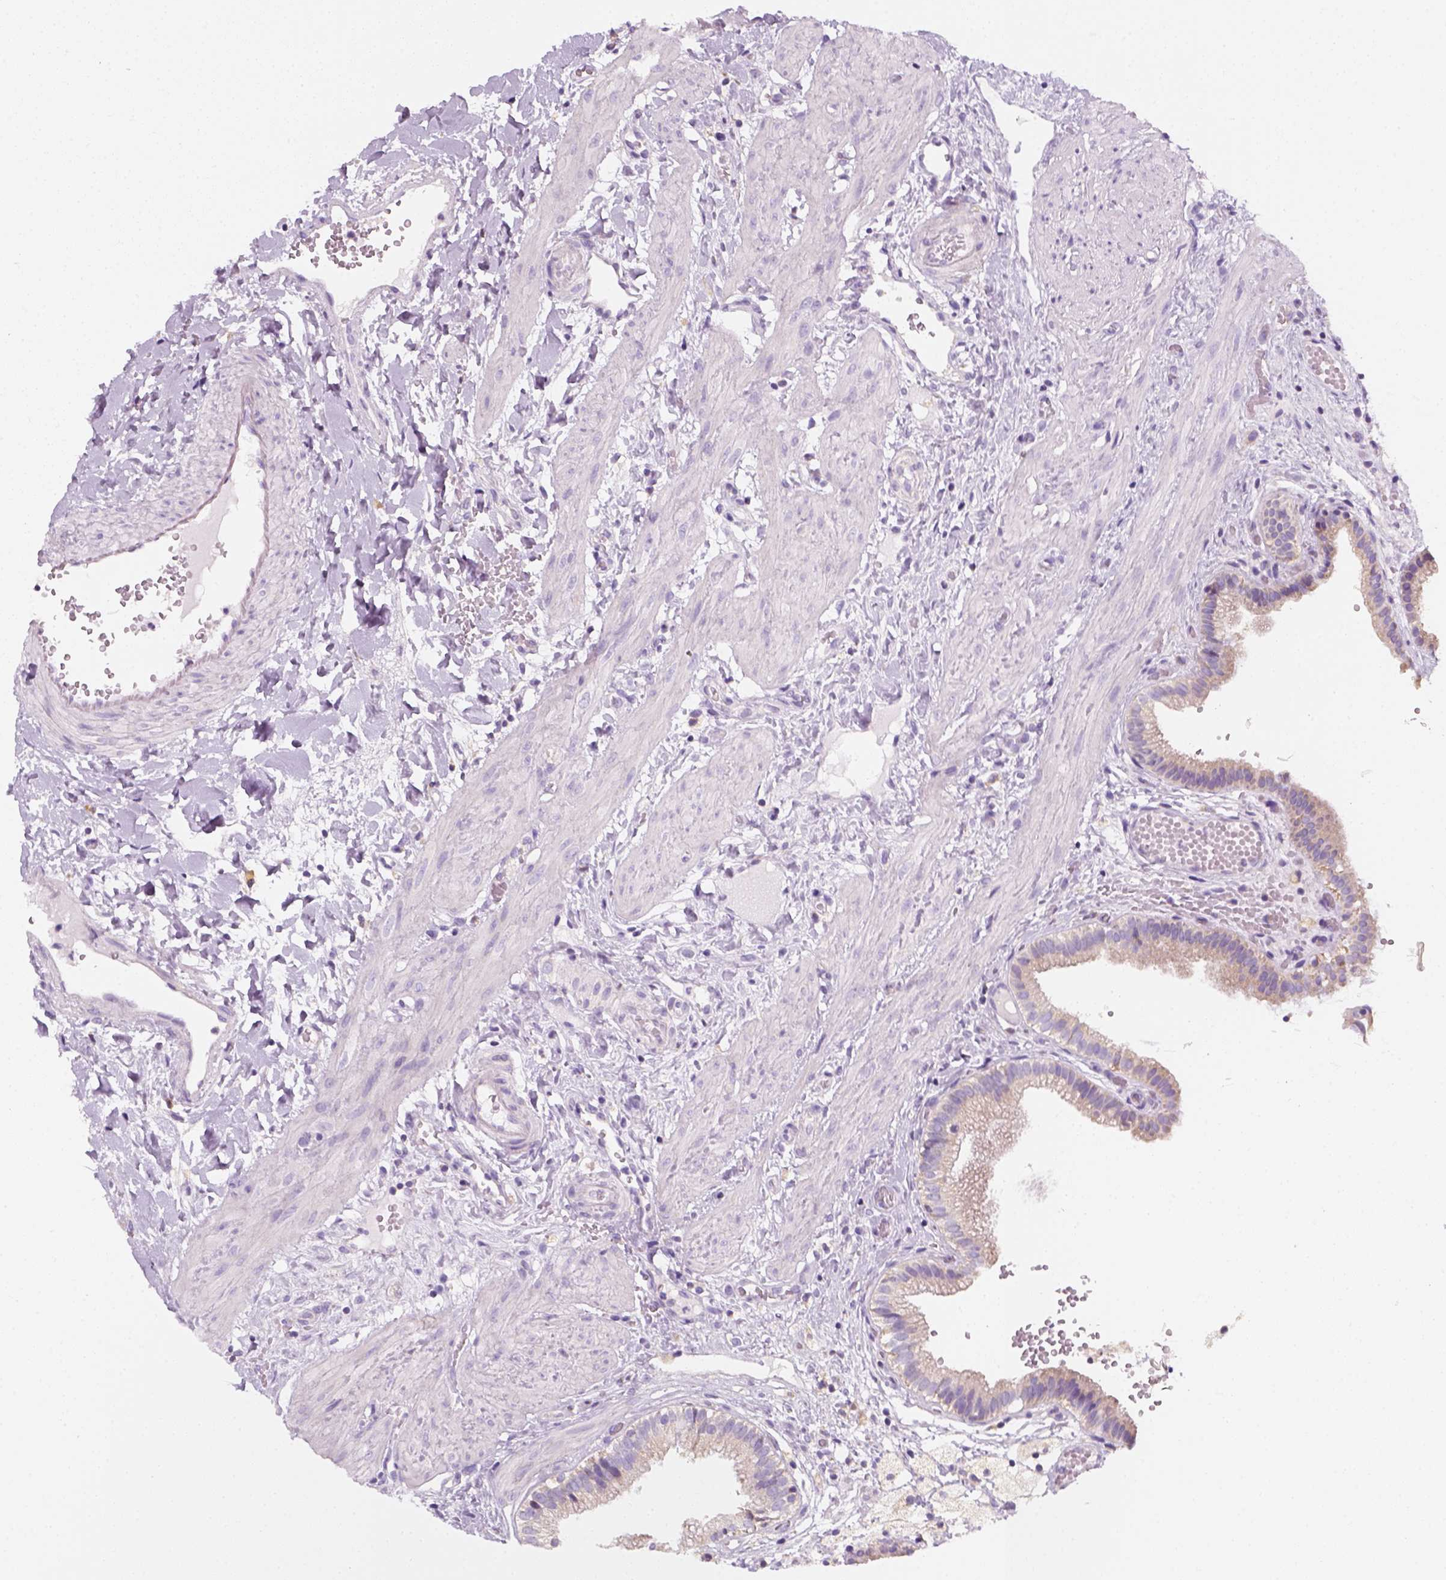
{"staining": {"intensity": "moderate", "quantity": ">75%", "location": "cytoplasmic/membranous"}, "tissue": "gallbladder", "cell_type": "Glandular cells", "image_type": "normal", "snomed": [{"axis": "morphology", "description": "Normal tissue, NOS"}, {"axis": "topography", "description": "Gallbladder"}], "caption": "This is a photomicrograph of immunohistochemistry staining of benign gallbladder, which shows moderate expression in the cytoplasmic/membranous of glandular cells.", "gene": "AWAT2", "patient": {"sex": "female", "age": 24}}